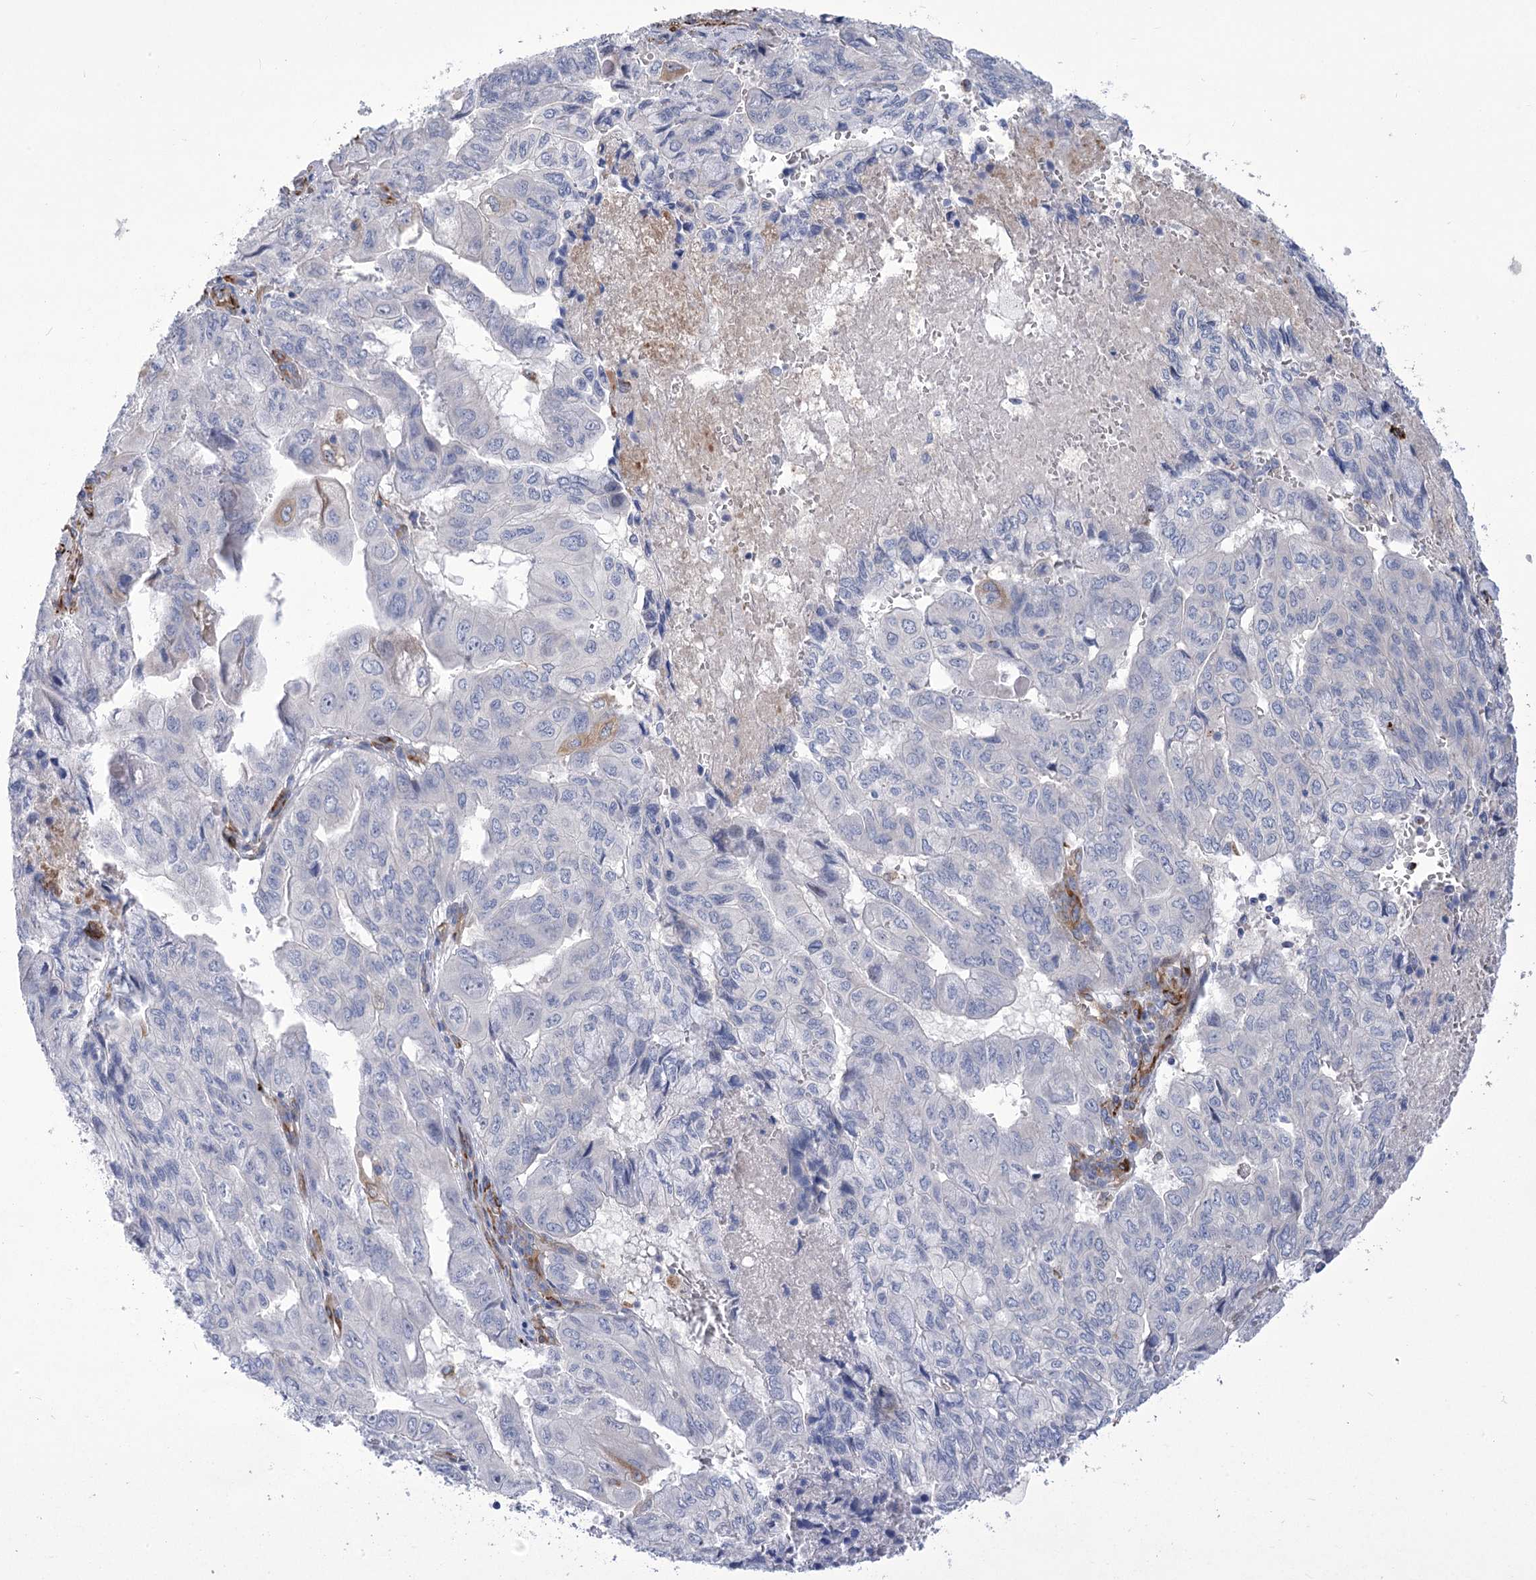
{"staining": {"intensity": "negative", "quantity": "none", "location": "none"}, "tissue": "pancreatic cancer", "cell_type": "Tumor cells", "image_type": "cancer", "snomed": [{"axis": "morphology", "description": "Adenocarcinoma, NOS"}, {"axis": "topography", "description": "Pancreas"}], "caption": "Pancreatic adenocarcinoma was stained to show a protein in brown. There is no significant positivity in tumor cells. Nuclei are stained in blue.", "gene": "ANGPTL3", "patient": {"sex": "male", "age": 51}}